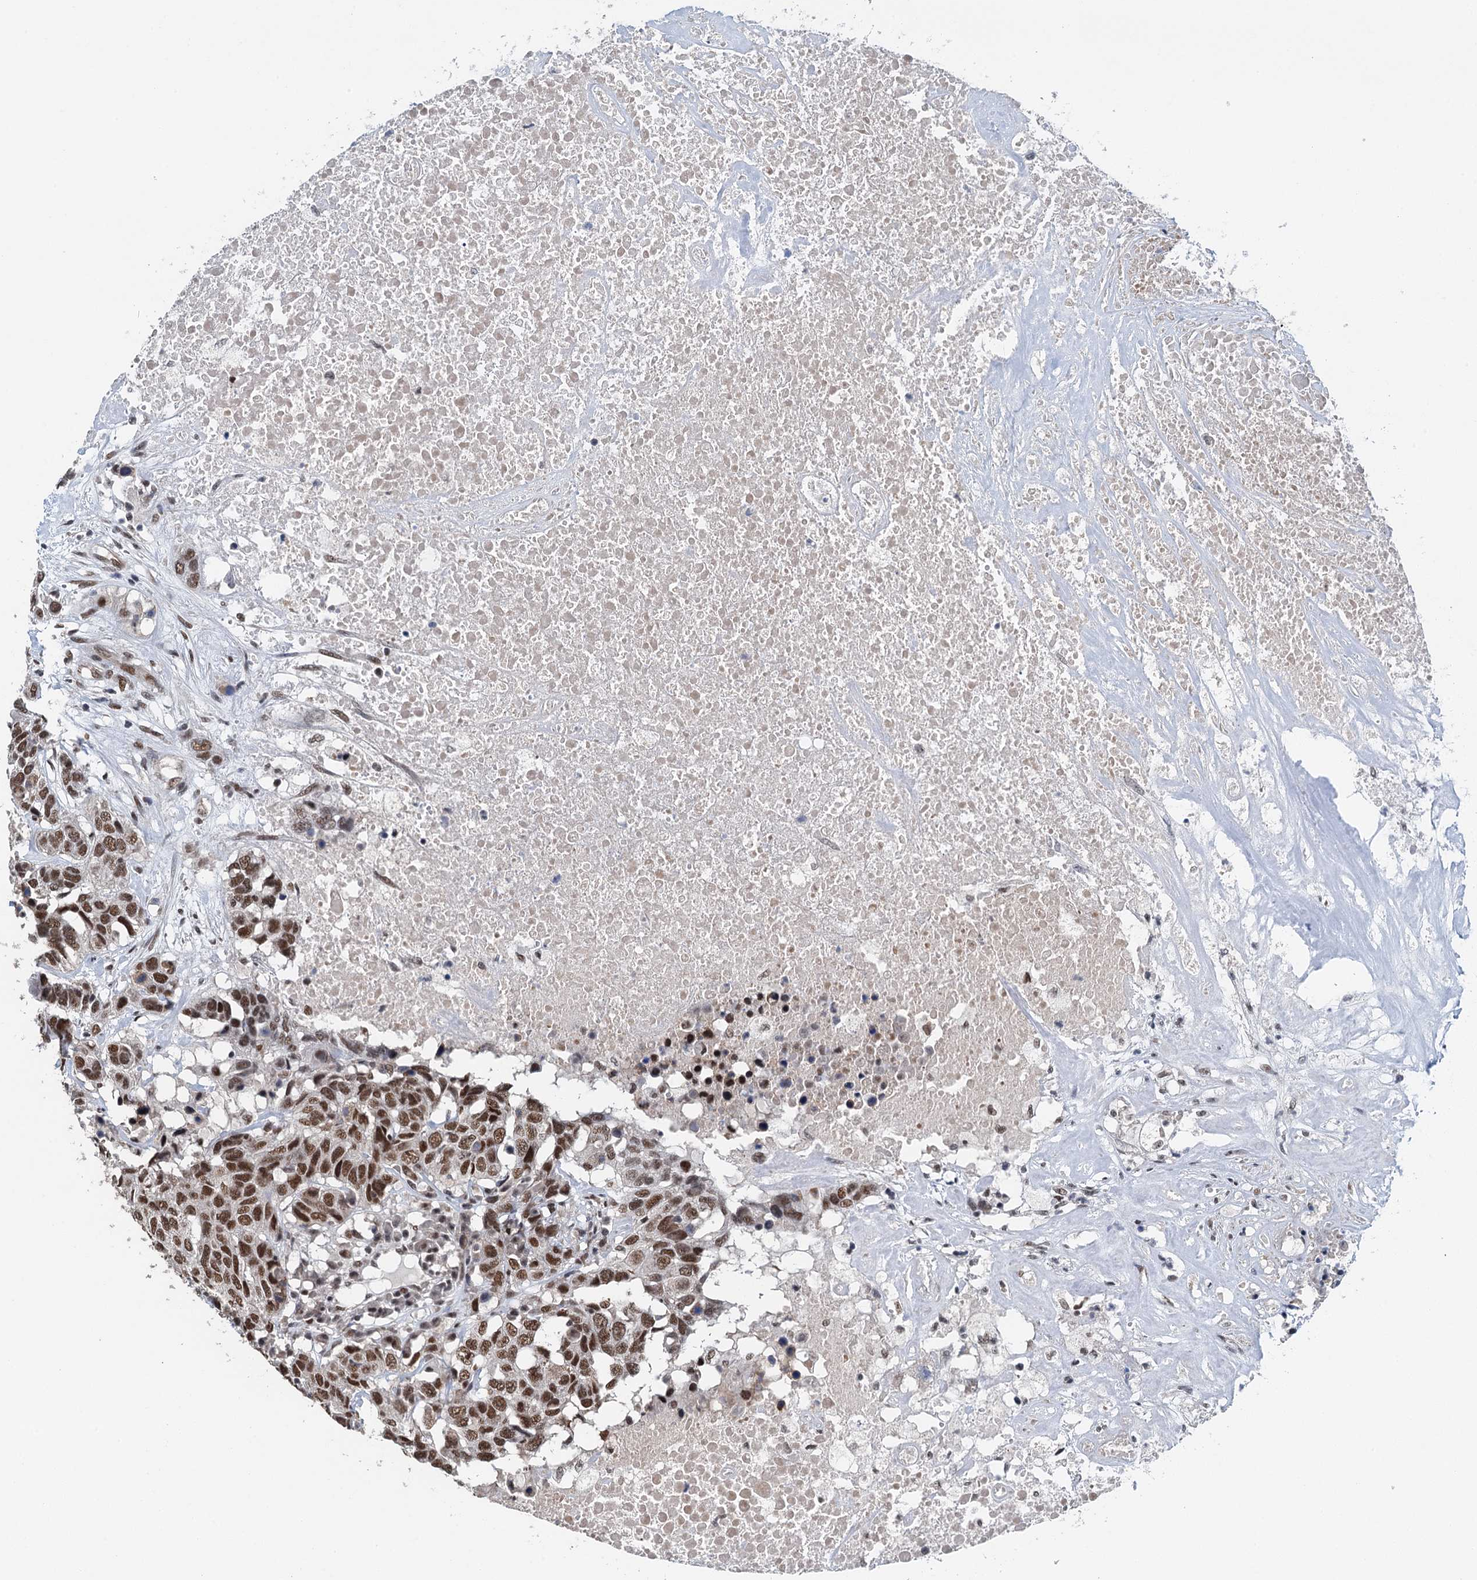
{"staining": {"intensity": "moderate", "quantity": ">75%", "location": "nuclear"}, "tissue": "head and neck cancer", "cell_type": "Tumor cells", "image_type": "cancer", "snomed": [{"axis": "morphology", "description": "Squamous cell carcinoma, NOS"}, {"axis": "topography", "description": "Head-Neck"}], "caption": "High-power microscopy captured an immunohistochemistry (IHC) histopathology image of squamous cell carcinoma (head and neck), revealing moderate nuclear positivity in approximately >75% of tumor cells.", "gene": "MTA3", "patient": {"sex": "male", "age": 66}}